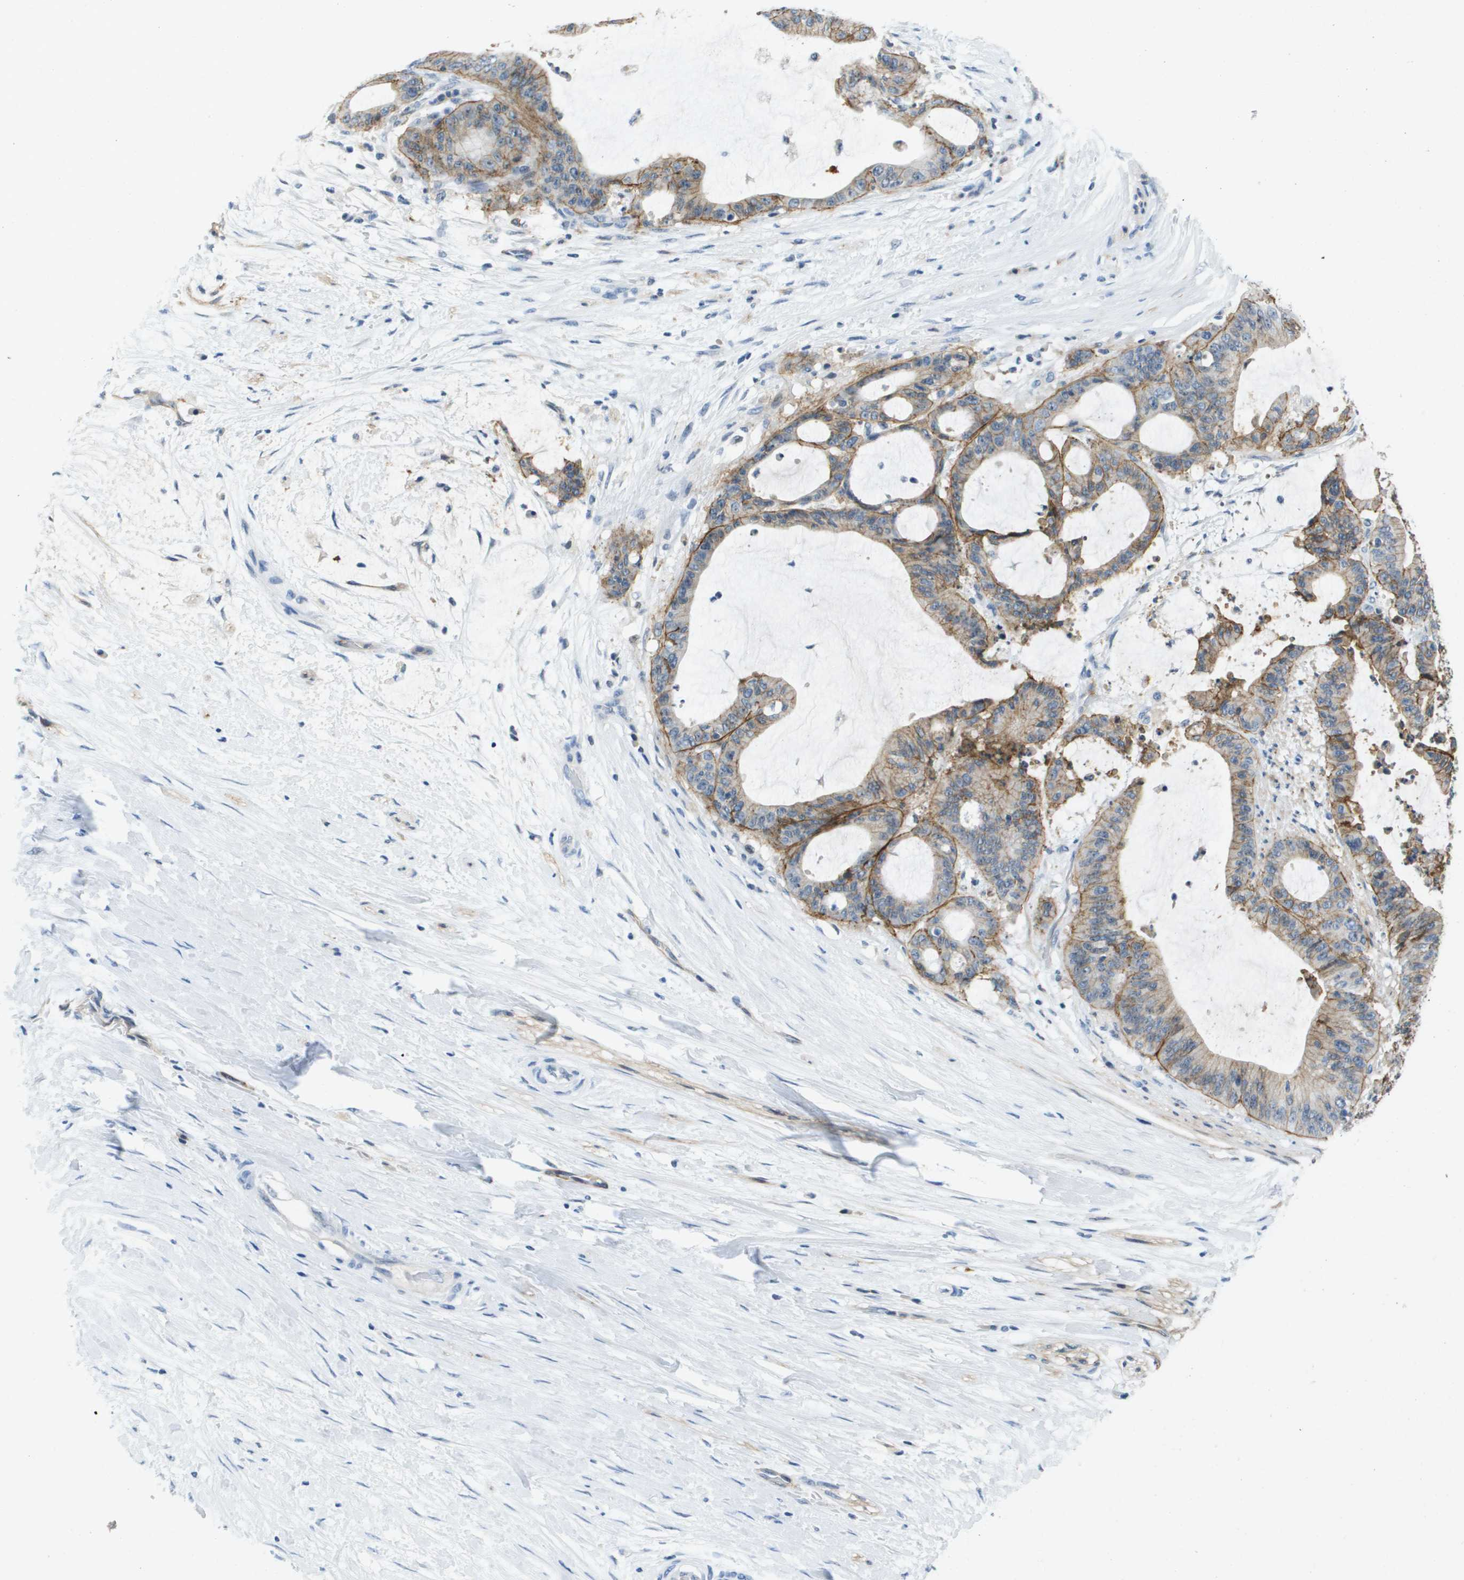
{"staining": {"intensity": "moderate", "quantity": ">75%", "location": "cytoplasmic/membranous"}, "tissue": "liver cancer", "cell_type": "Tumor cells", "image_type": "cancer", "snomed": [{"axis": "morphology", "description": "Cholangiocarcinoma"}, {"axis": "topography", "description": "Liver"}], "caption": "Liver cholangiocarcinoma was stained to show a protein in brown. There is medium levels of moderate cytoplasmic/membranous staining in about >75% of tumor cells.", "gene": "ITGA6", "patient": {"sex": "female", "age": 73}}